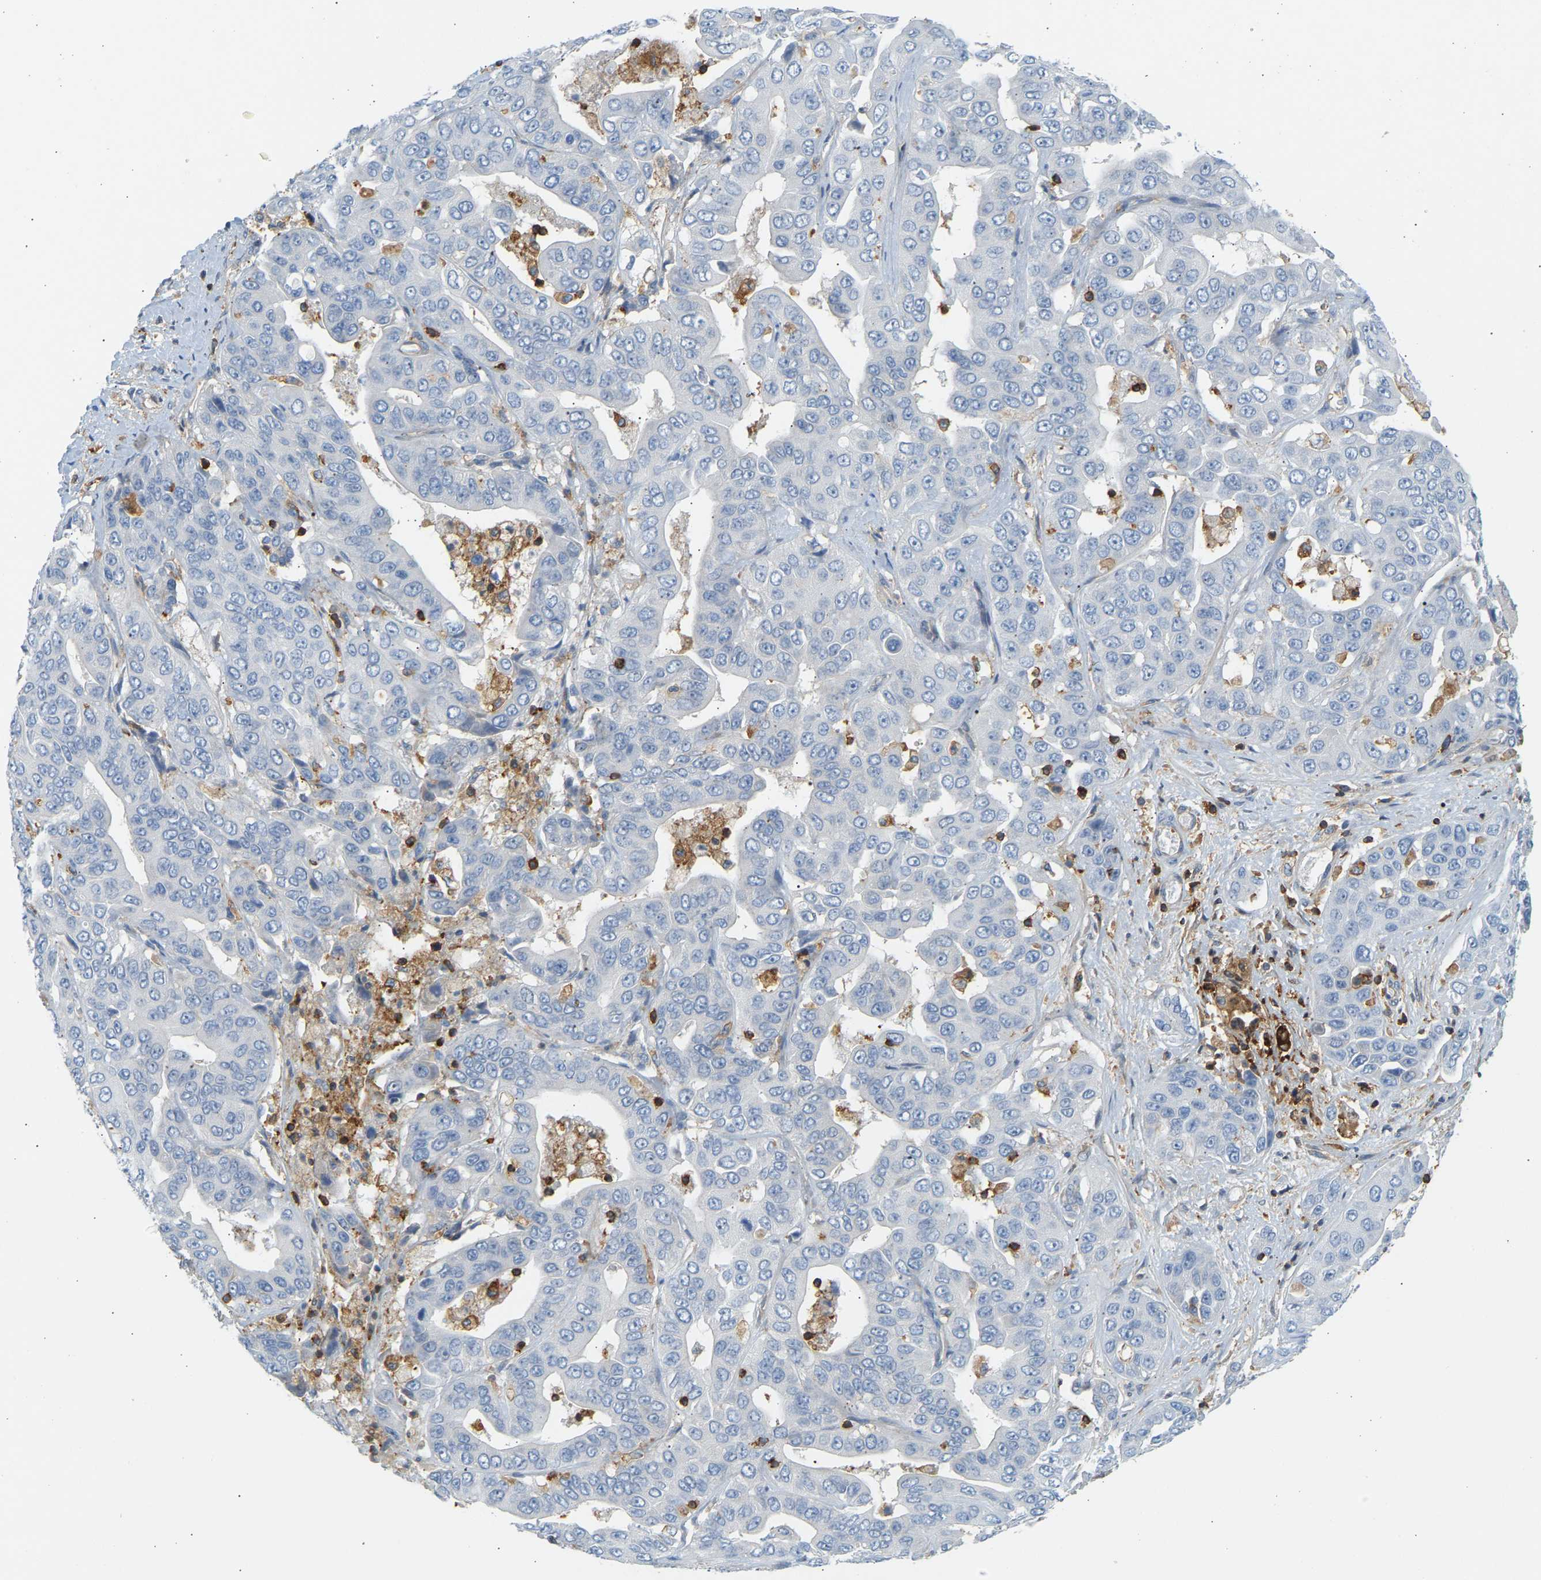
{"staining": {"intensity": "negative", "quantity": "none", "location": "none"}, "tissue": "liver cancer", "cell_type": "Tumor cells", "image_type": "cancer", "snomed": [{"axis": "morphology", "description": "Cholangiocarcinoma"}, {"axis": "topography", "description": "Liver"}], "caption": "The micrograph shows no staining of tumor cells in liver cholangiocarcinoma.", "gene": "FNBP1", "patient": {"sex": "female", "age": 52}}